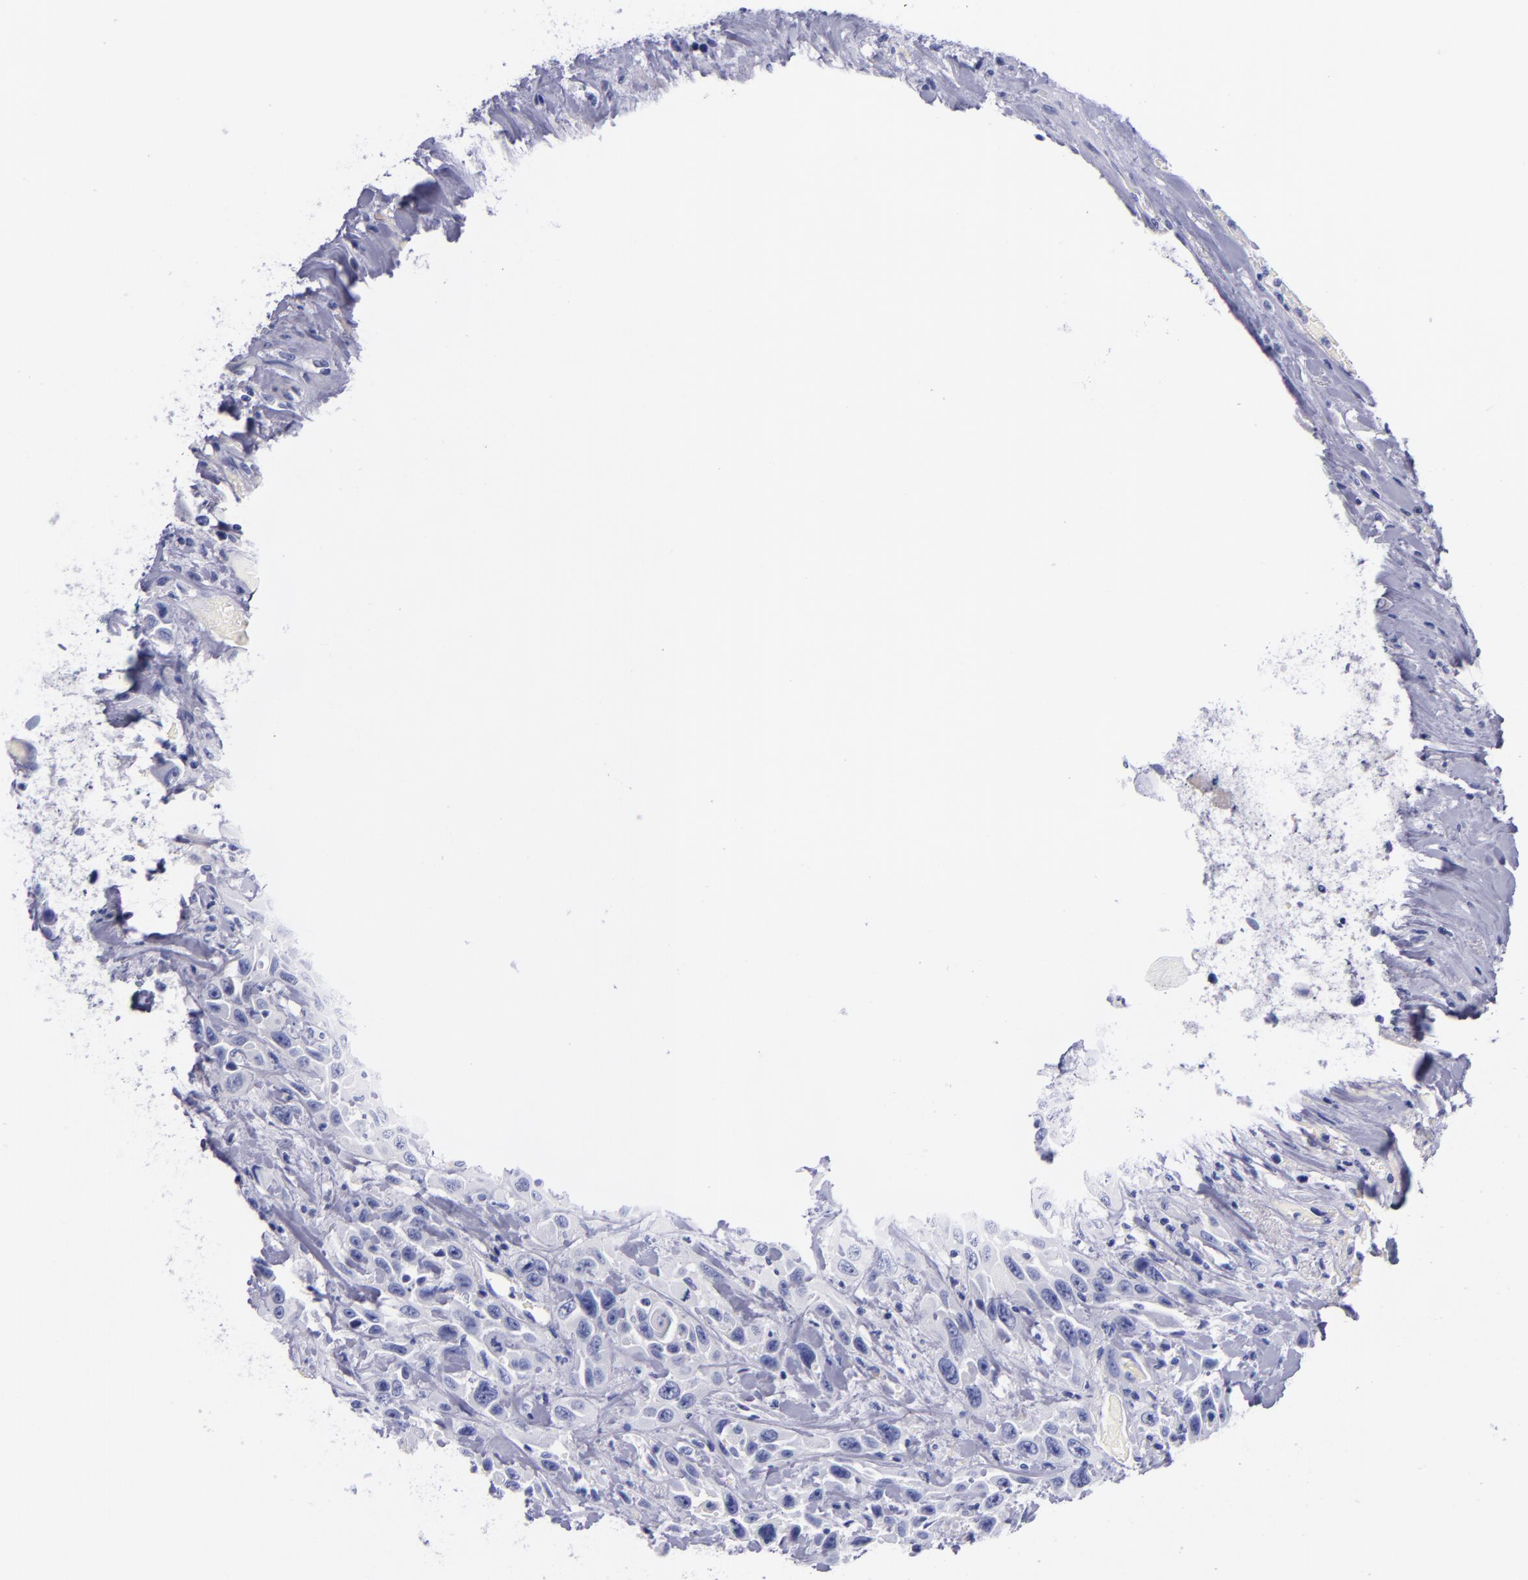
{"staining": {"intensity": "negative", "quantity": "none", "location": "none"}, "tissue": "urothelial cancer", "cell_type": "Tumor cells", "image_type": "cancer", "snomed": [{"axis": "morphology", "description": "Urothelial carcinoma, High grade"}, {"axis": "topography", "description": "Urinary bladder"}], "caption": "DAB (3,3'-diaminobenzidine) immunohistochemical staining of urothelial cancer shows no significant positivity in tumor cells.", "gene": "SV2A", "patient": {"sex": "female", "age": 84}}